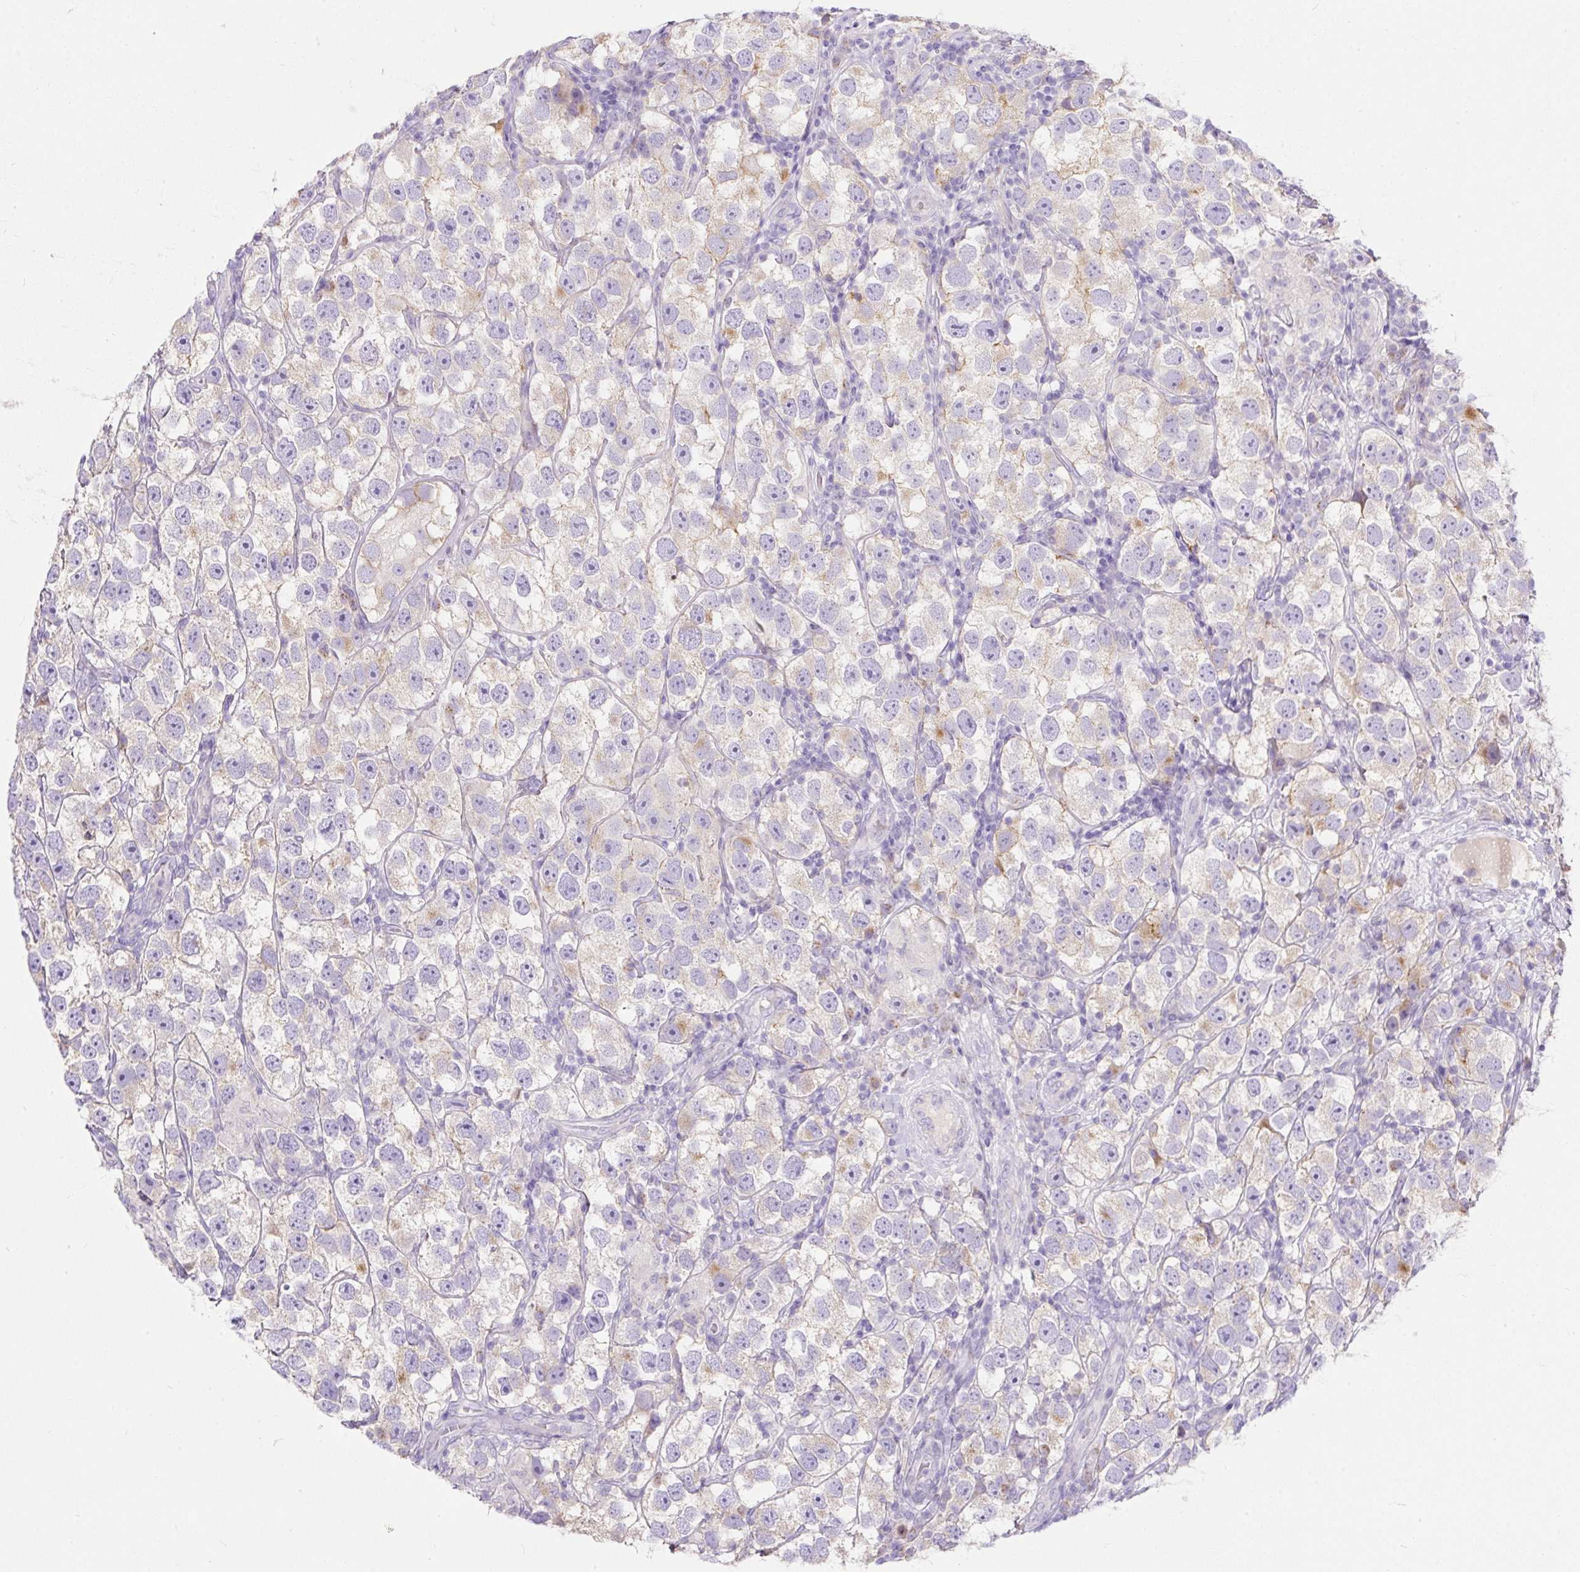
{"staining": {"intensity": "weak", "quantity": "25%-75%", "location": "cytoplasmic/membranous"}, "tissue": "testis cancer", "cell_type": "Tumor cells", "image_type": "cancer", "snomed": [{"axis": "morphology", "description": "Seminoma, NOS"}, {"axis": "topography", "description": "Testis"}], "caption": "Protein expression analysis of seminoma (testis) shows weak cytoplasmic/membranous staining in approximately 25%-75% of tumor cells.", "gene": "SUSD5", "patient": {"sex": "male", "age": 26}}